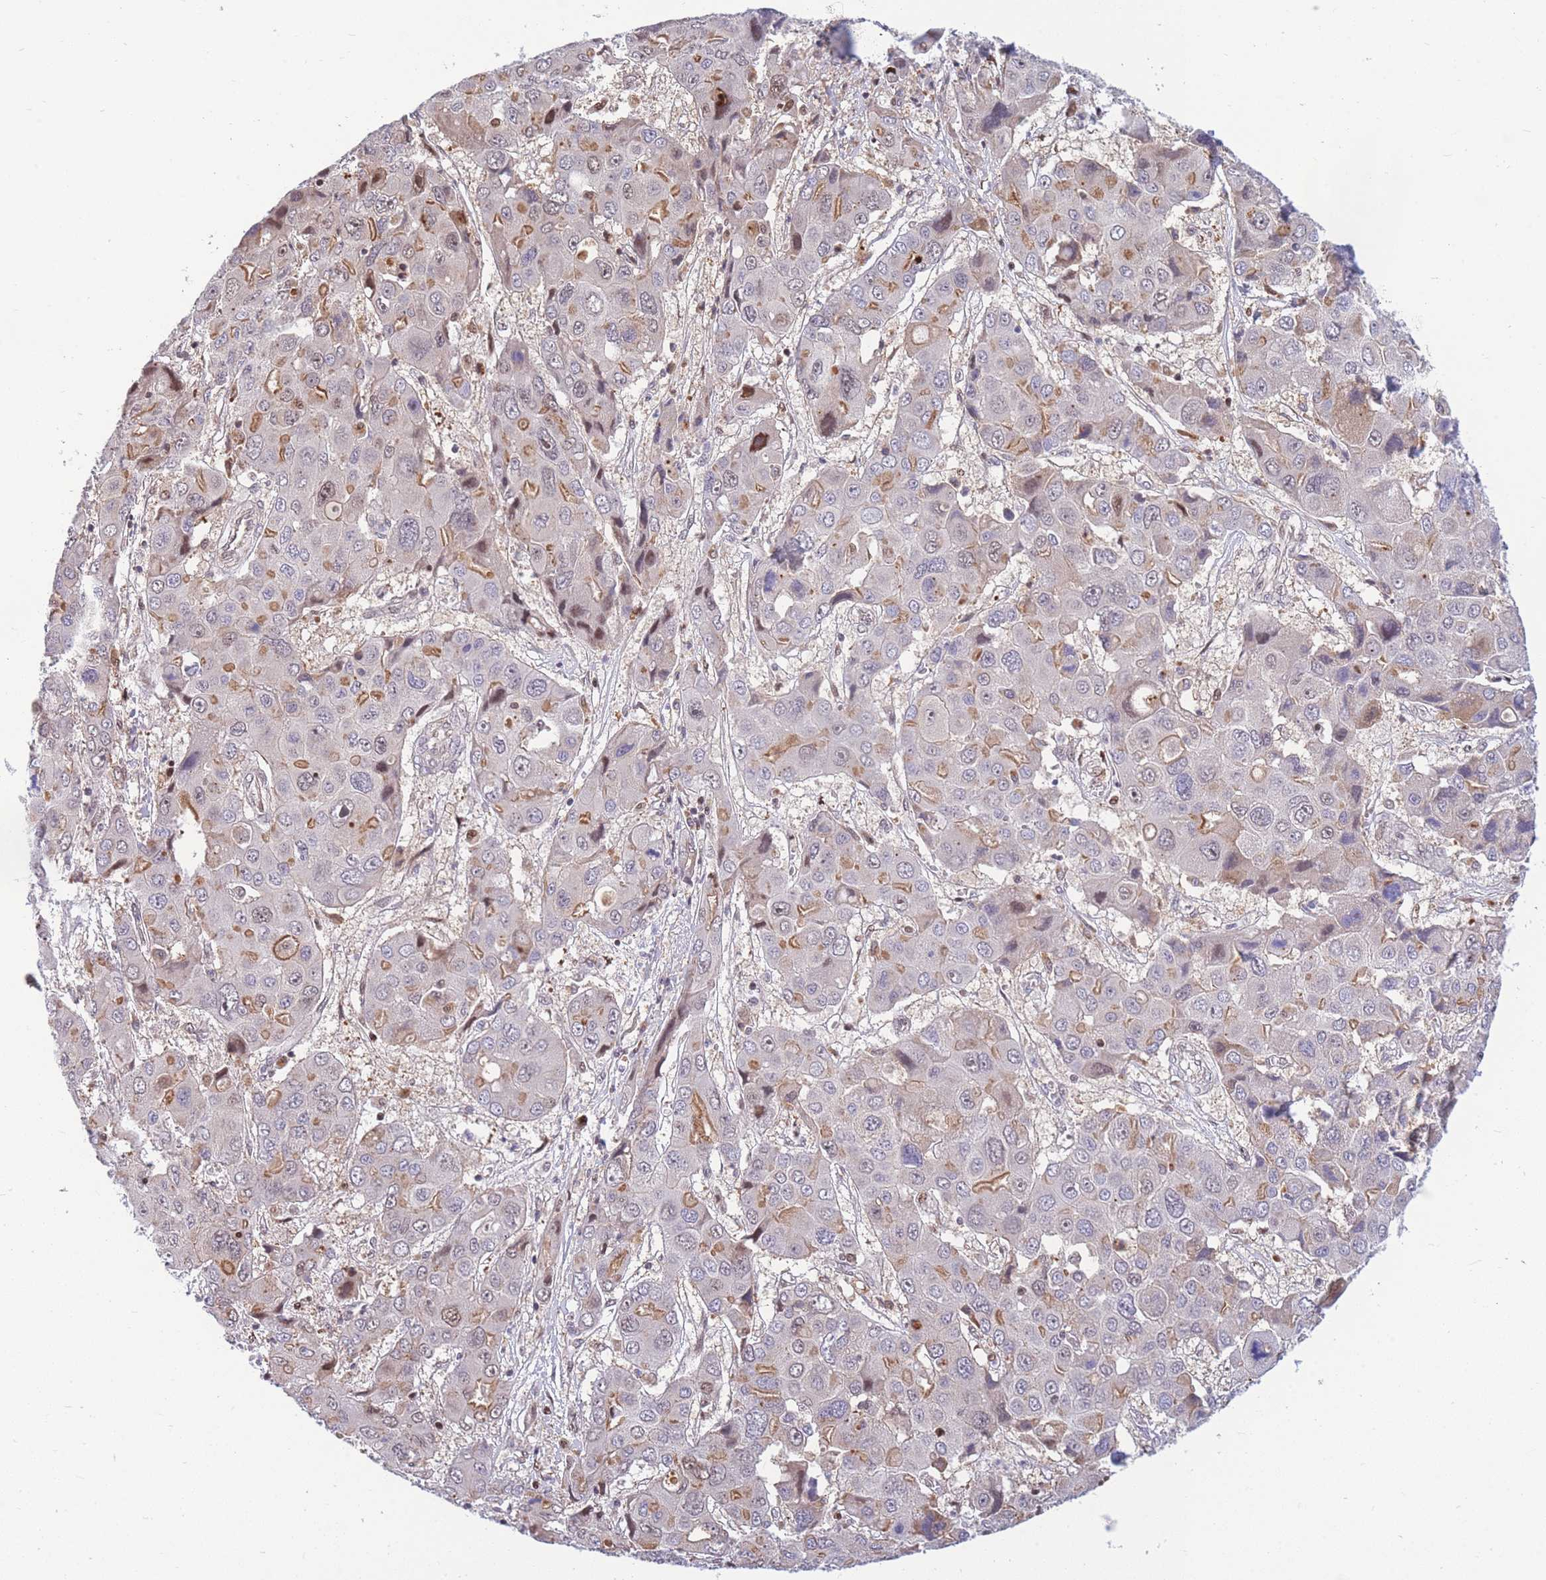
{"staining": {"intensity": "moderate", "quantity": "<25%", "location": "cytoplasmic/membranous"}, "tissue": "liver cancer", "cell_type": "Tumor cells", "image_type": "cancer", "snomed": [{"axis": "morphology", "description": "Cholangiocarcinoma"}, {"axis": "topography", "description": "Liver"}], "caption": "A brown stain highlights moderate cytoplasmic/membranous expression of a protein in liver cancer tumor cells. The protein is shown in brown color, while the nuclei are stained blue.", "gene": "CRACD", "patient": {"sex": "male", "age": 67}}